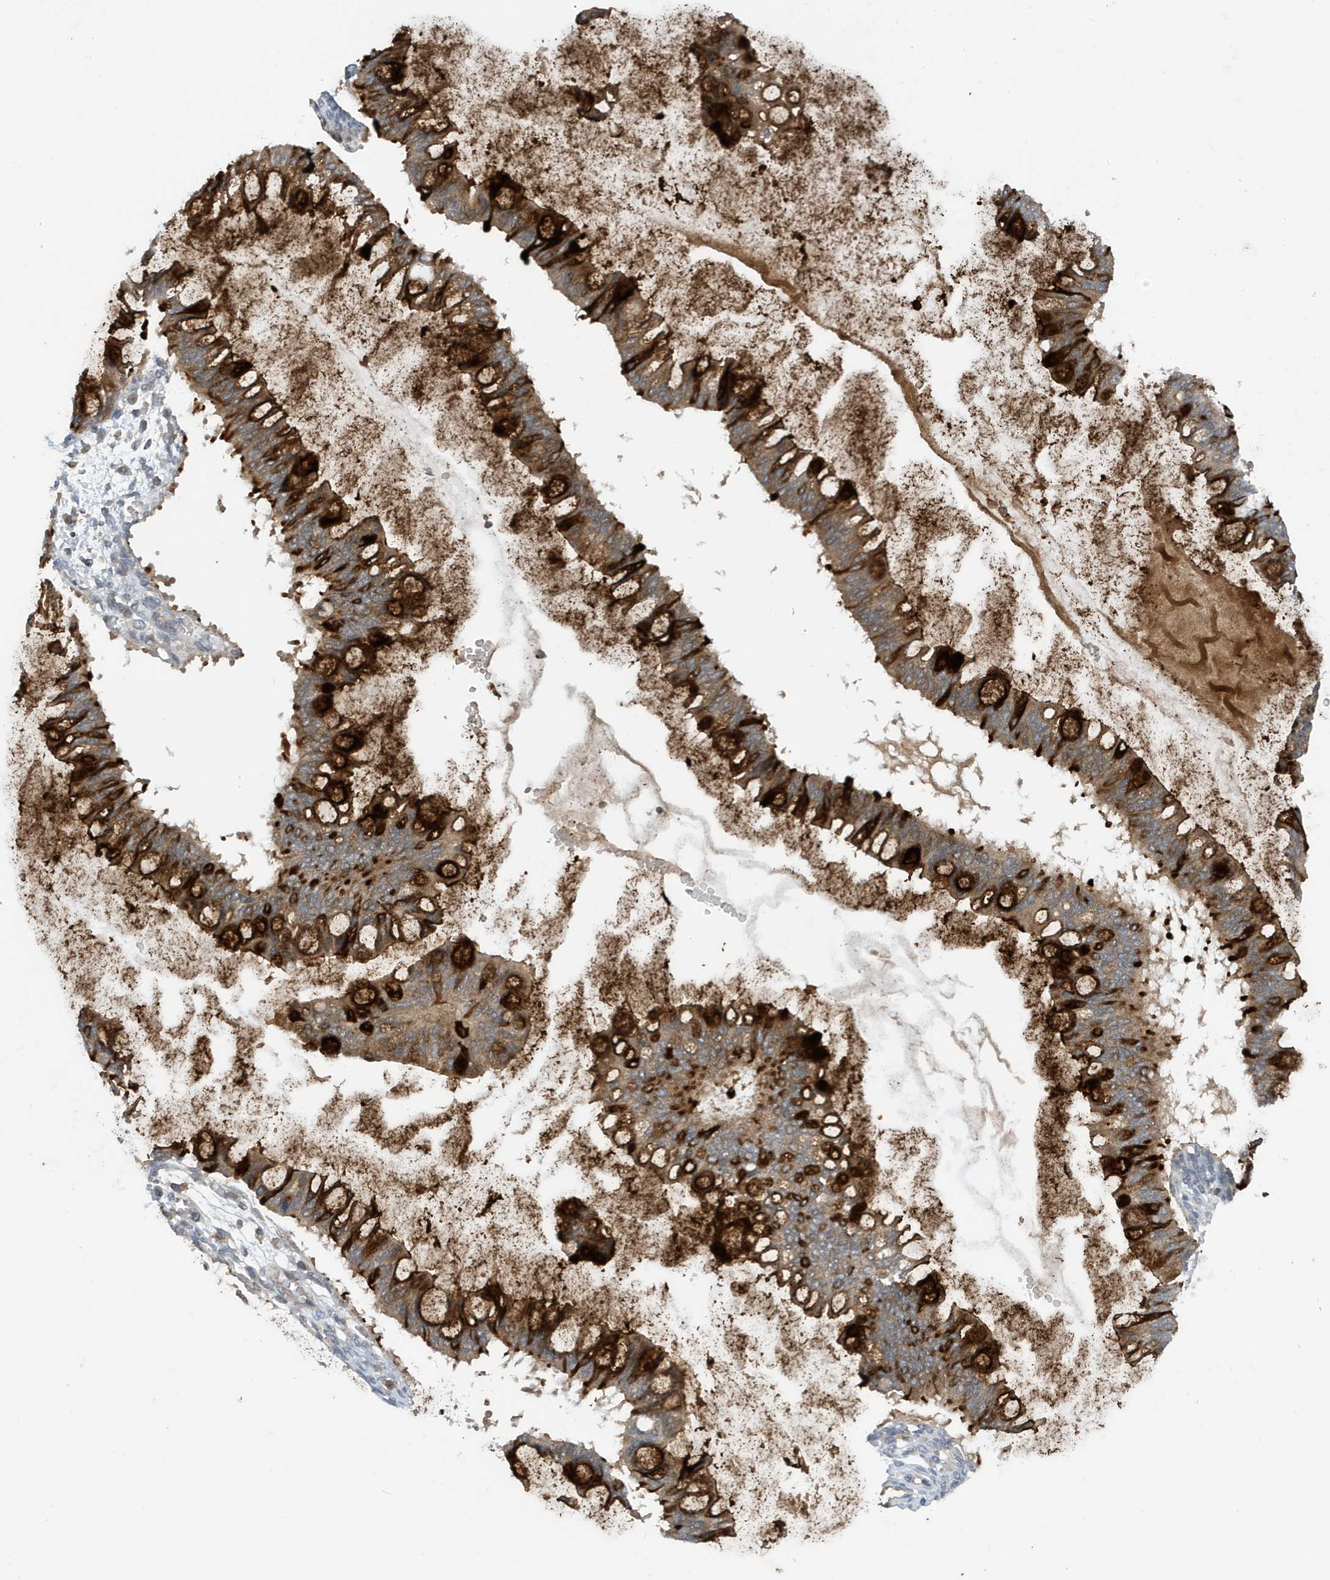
{"staining": {"intensity": "strong", "quantity": "25%-75%", "location": "cytoplasmic/membranous"}, "tissue": "ovarian cancer", "cell_type": "Tumor cells", "image_type": "cancer", "snomed": [{"axis": "morphology", "description": "Cystadenocarcinoma, mucinous, NOS"}, {"axis": "topography", "description": "Ovary"}], "caption": "Protein expression analysis of human ovarian cancer reveals strong cytoplasmic/membranous staining in approximately 25%-75% of tumor cells.", "gene": "NSUN3", "patient": {"sex": "female", "age": 73}}